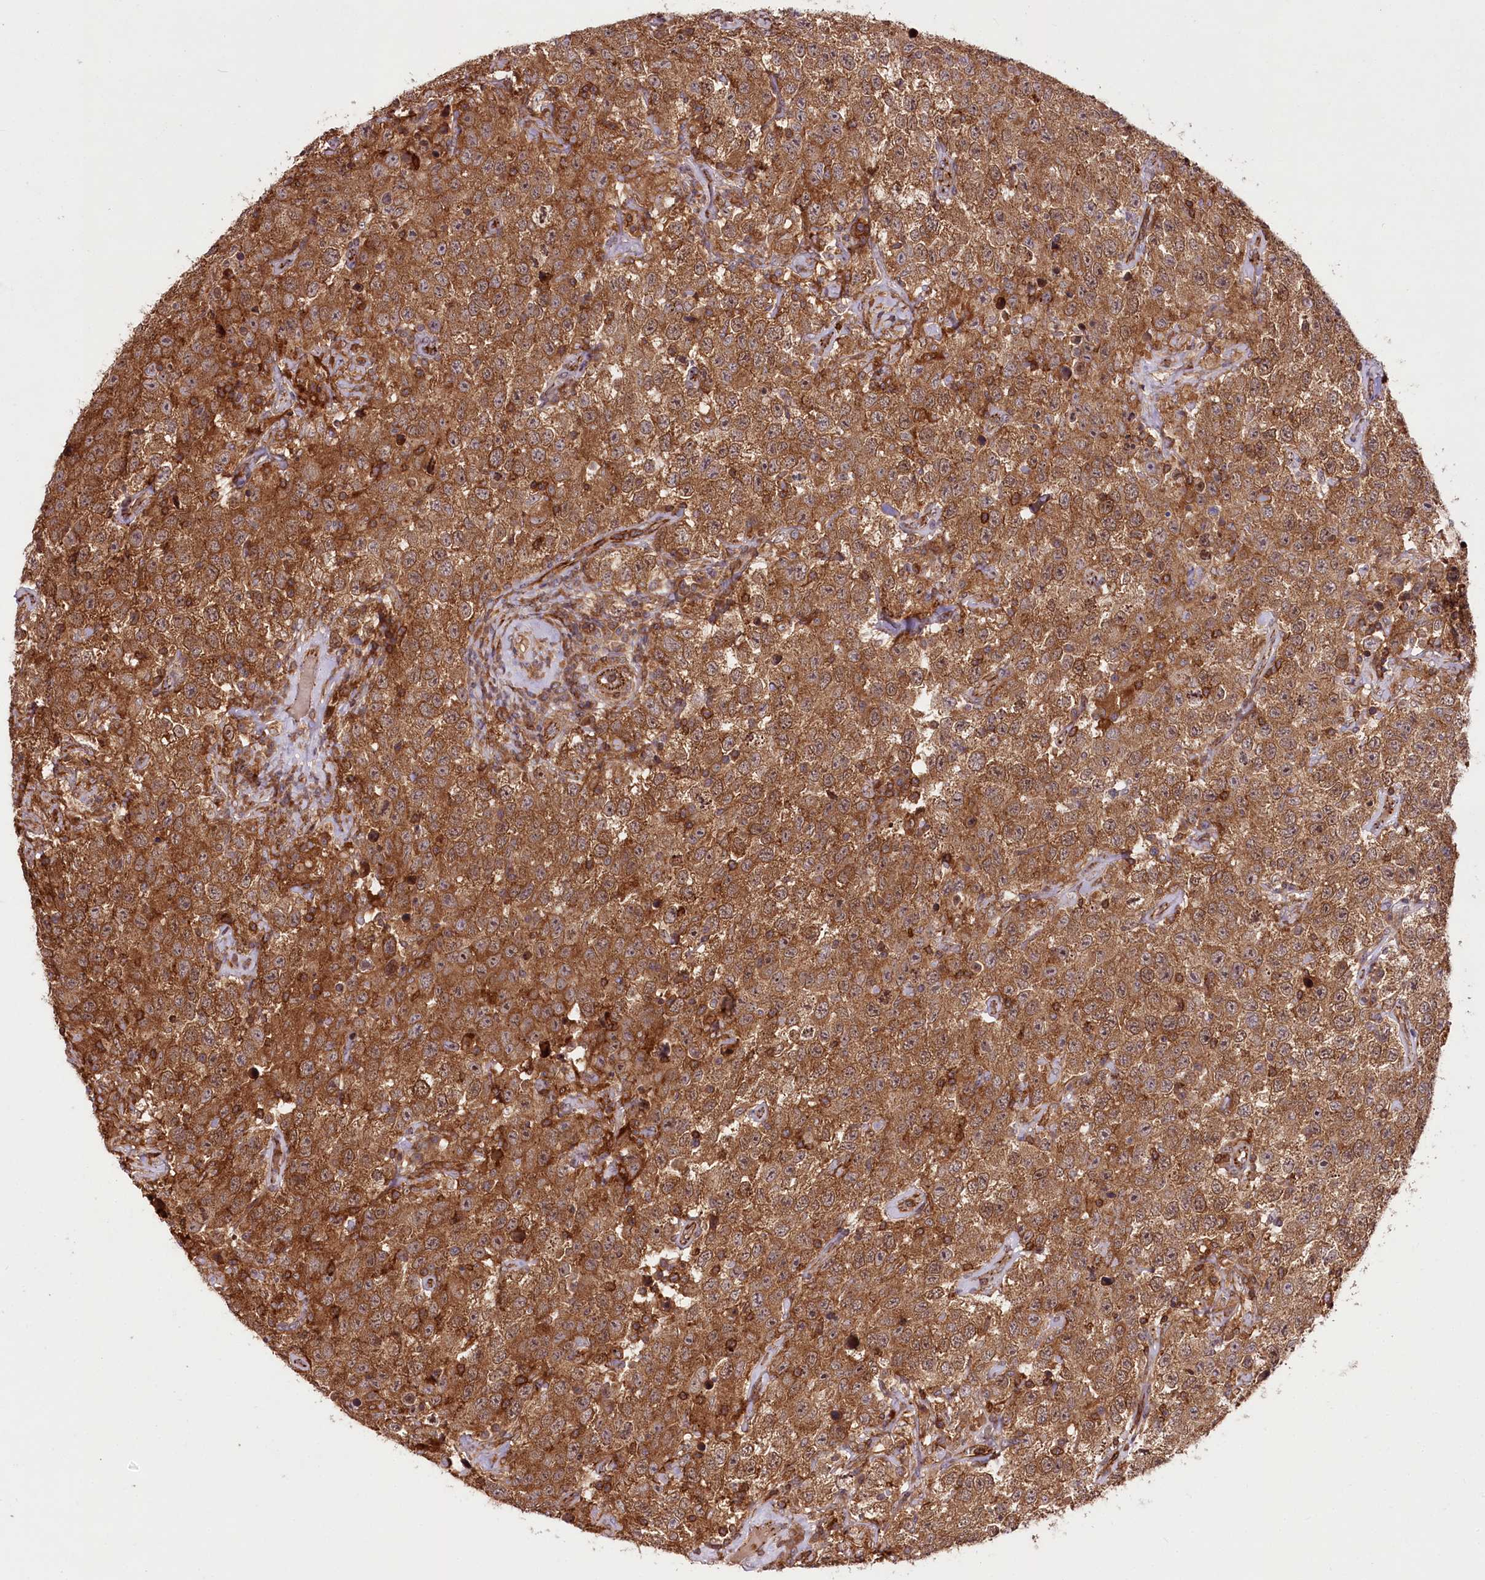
{"staining": {"intensity": "strong", "quantity": ">75%", "location": "cytoplasmic/membranous"}, "tissue": "testis cancer", "cell_type": "Tumor cells", "image_type": "cancer", "snomed": [{"axis": "morphology", "description": "Seminoma, NOS"}, {"axis": "topography", "description": "Testis"}], "caption": "Tumor cells reveal high levels of strong cytoplasmic/membranous staining in approximately >75% of cells in testis cancer. The protein of interest is shown in brown color, while the nuclei are stained blue.", "gene": "DHX29", "patient": {"sex": "male", "age": 41}}